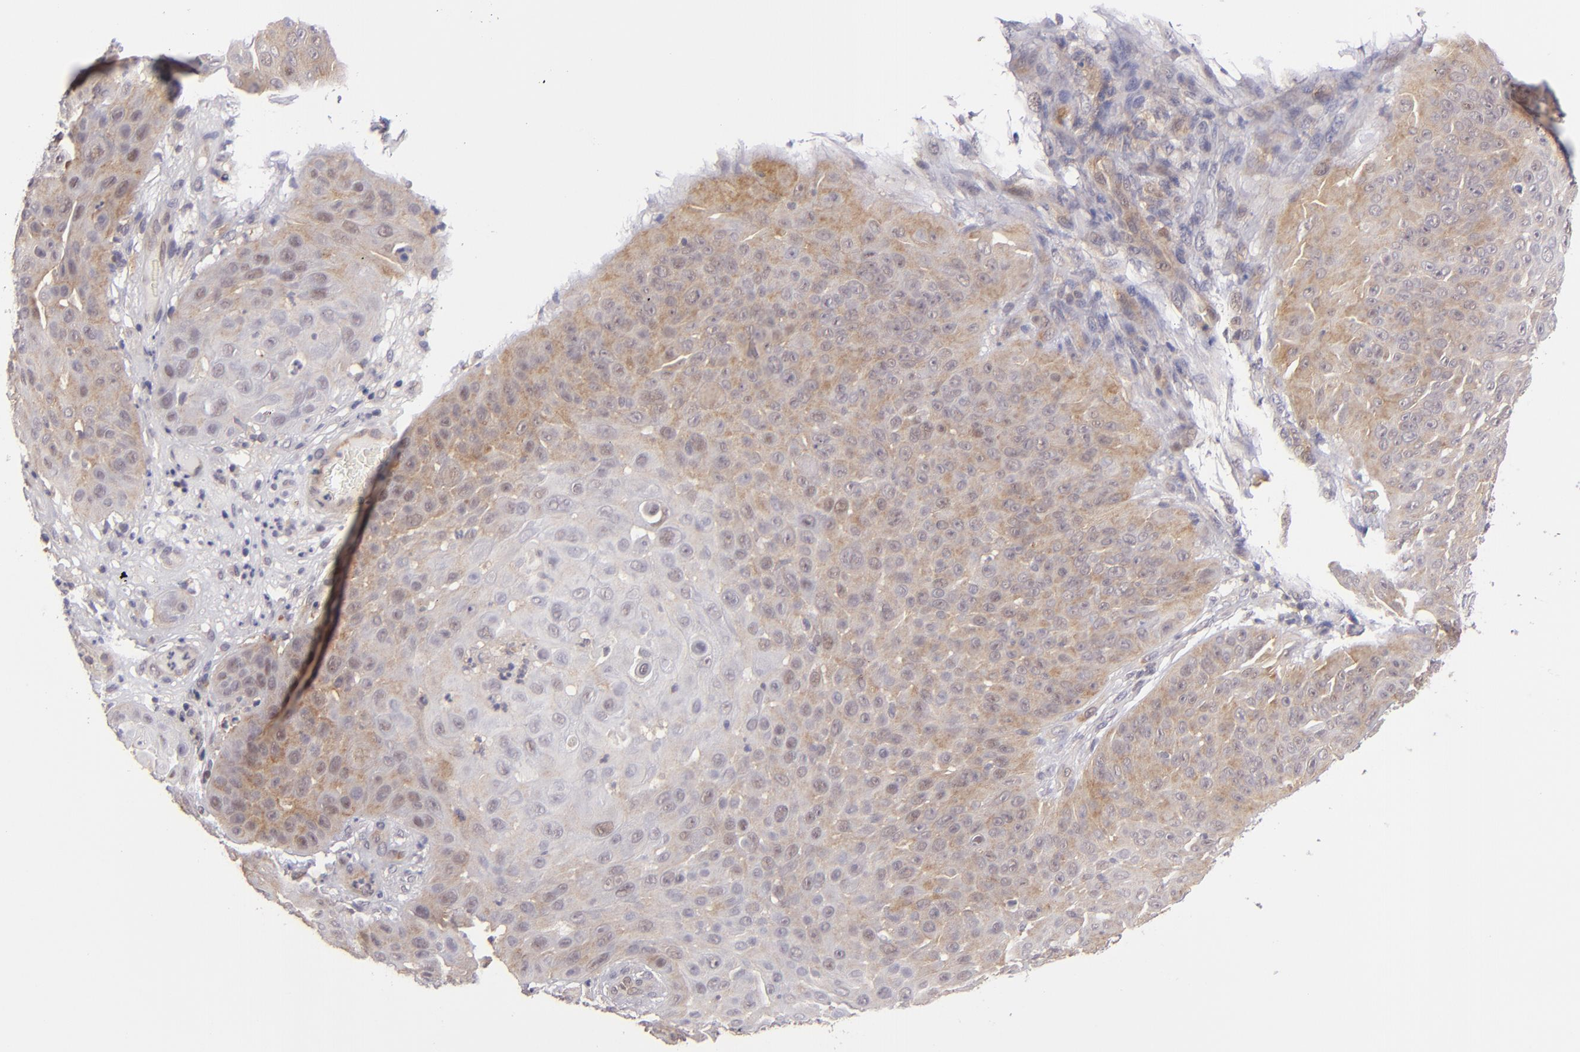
{"staining": {"intensity": "weak", "quantity": "25%-75%", "location": "cytoplasmic/membranous"}, "tissue": "skin cancer", "cell_type": "Tumor cells", "image_type": "cancer", "snomed": [{"axis": "morphology", "description": "Squamous cell carcinoma, NOS"}, {"axis": "topography", "description": "Skin"}], "caption": "Immunohistochemistry (IHC) of human squamous cell carcinoma (skin) exhibits low levels of weak cytoplasmic/membranous expression in about 25%-75% of tumor cells.", "gene": "PTPN13", "patient": {"sex": "male", "age": 82}}